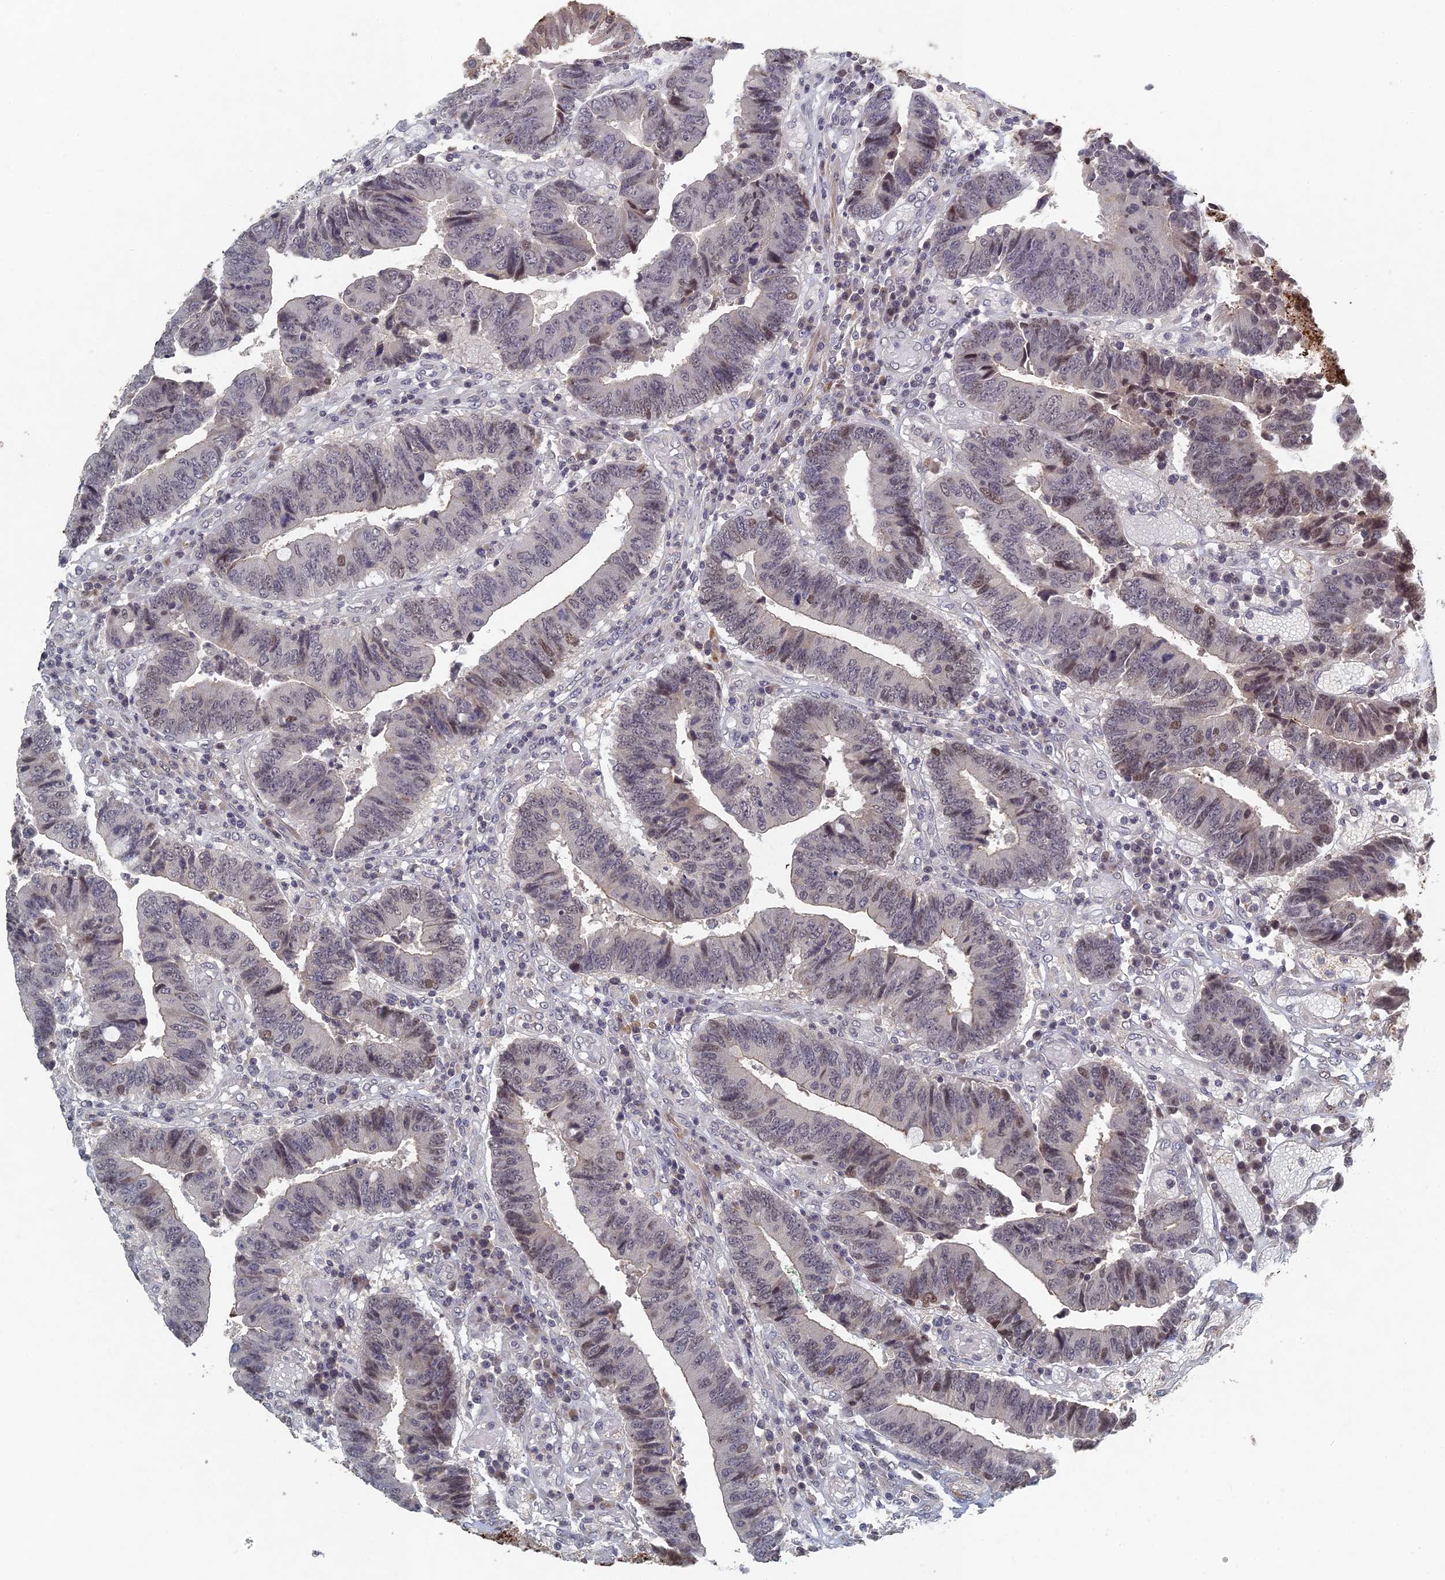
{"staining": {"intensity": "moderate", "quantity": "<25%", "location": "nuclear"}, "tissue": "colorectal cancer", "cell_type": "Tumor cells", "image_type": "cancer", "snomed": [{"axis": "morphology", "description": "Adenocarcinoma, NOS"}, {"axis": "topography", "description": "Rectum"}], "caption": "The photomicrograph shows a brown stain indicating the presence of a protein in the nuclear of tumor cells in colorectal cancer. The staining was performed using DAB to visualize the protein expression in brown, while the nuclei were stained in blue with hematoxylin (Magnification: 20x).", "gene": "GNA15", "patient": {"sex": "male", "age": 84}}